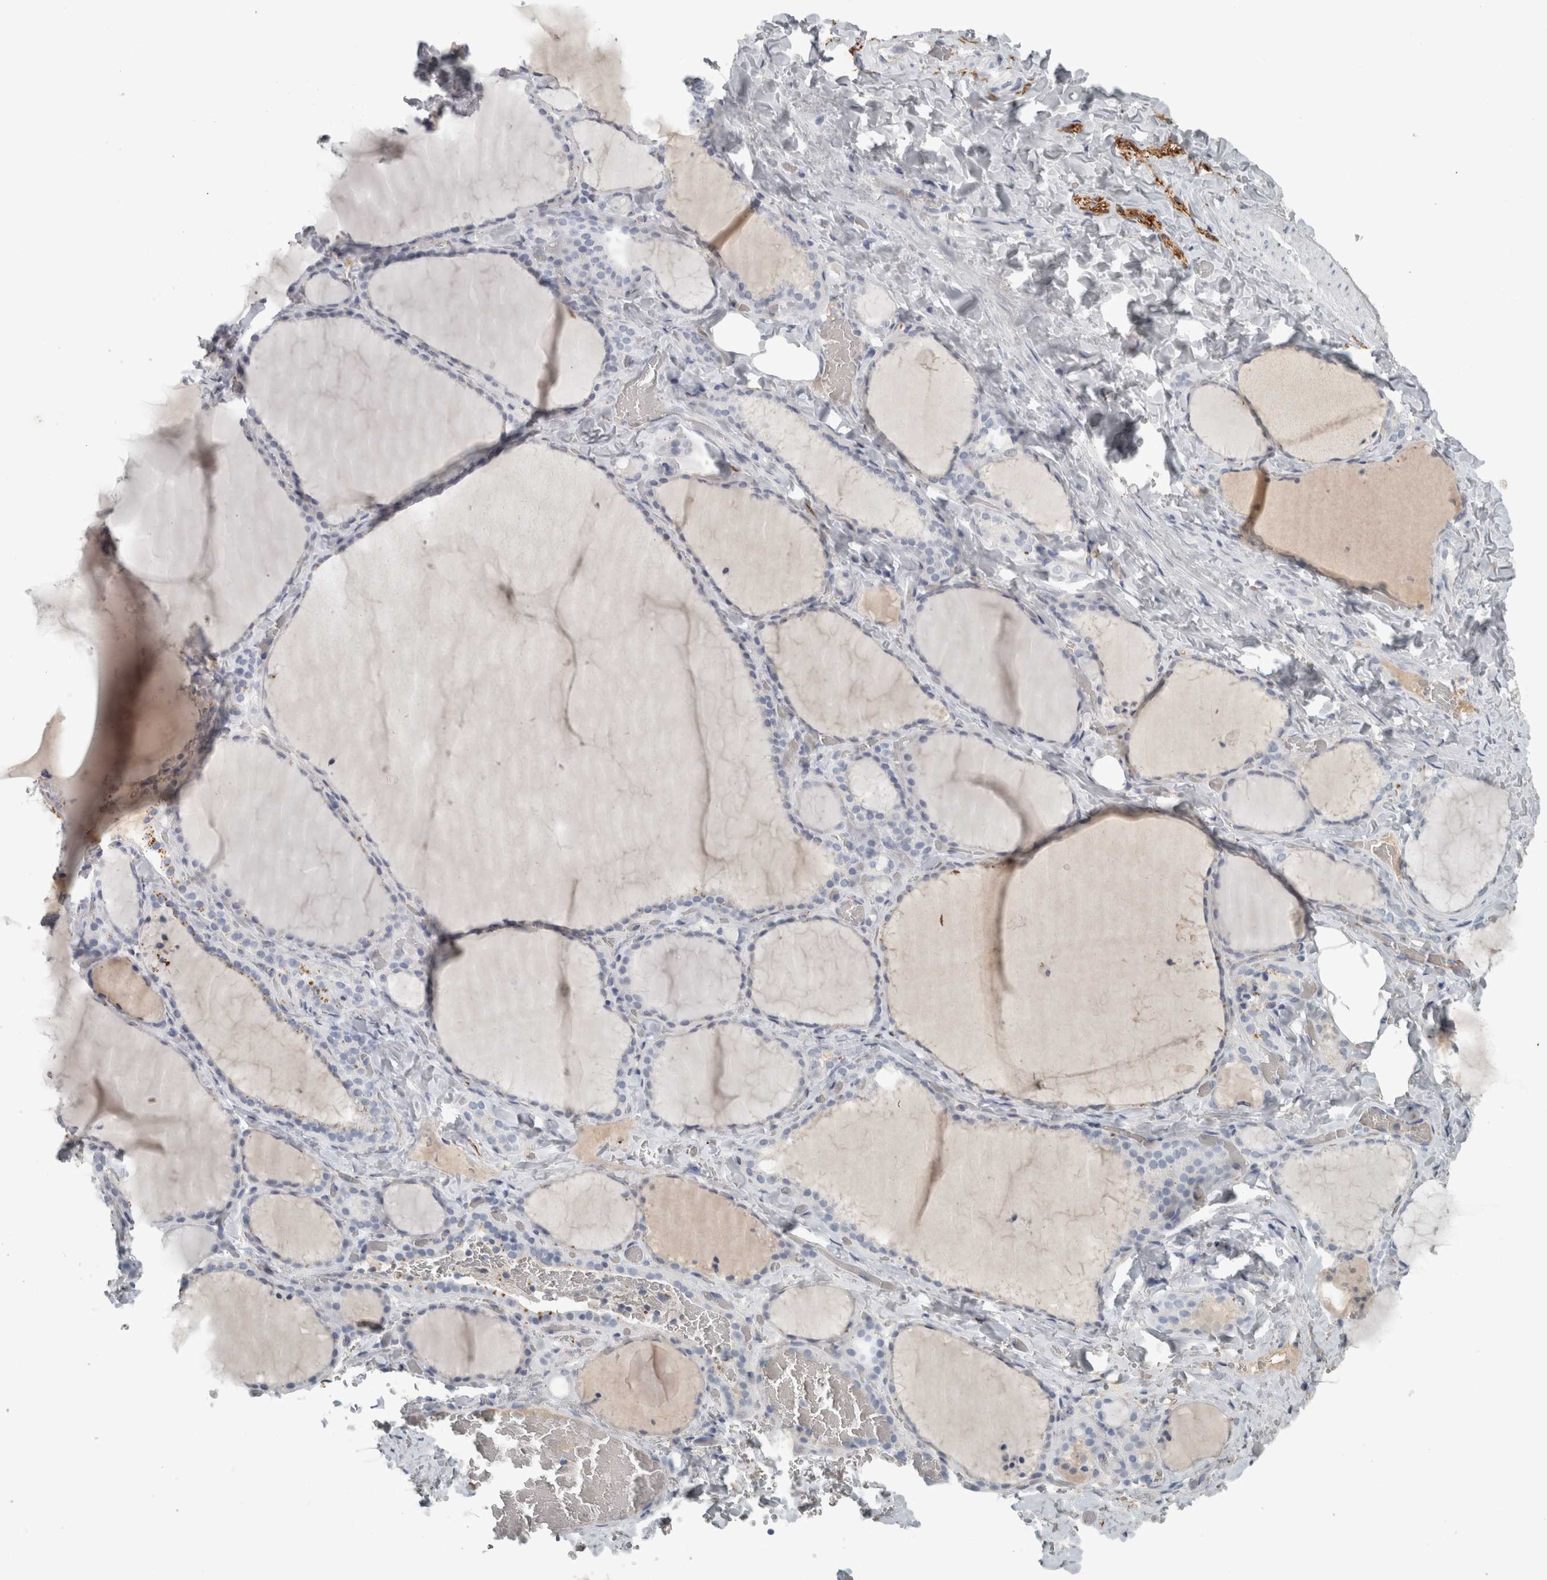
{"staining": {"intensity": "negative", "quantity": "none", "location": "none"}, "tissue": "thyroid gland", "cell_type": "Glandular cells", "image_type": "normal", "snomed": [{"axis": "morphology", "description": "Normal tissue, NOS"}, {"axis": "topography", "description": "Thyroid gland"}], "caption": "Image shows no protein positivity in glandular cells of normal thyroid gland. The staining is performed using DAB (3,3'-diaminobenzidine) brown chromogen with nuclei counter-stained in using hematoxylin.", "gene": "CHL1", "patient": {"sex": "female", "age": 22}}